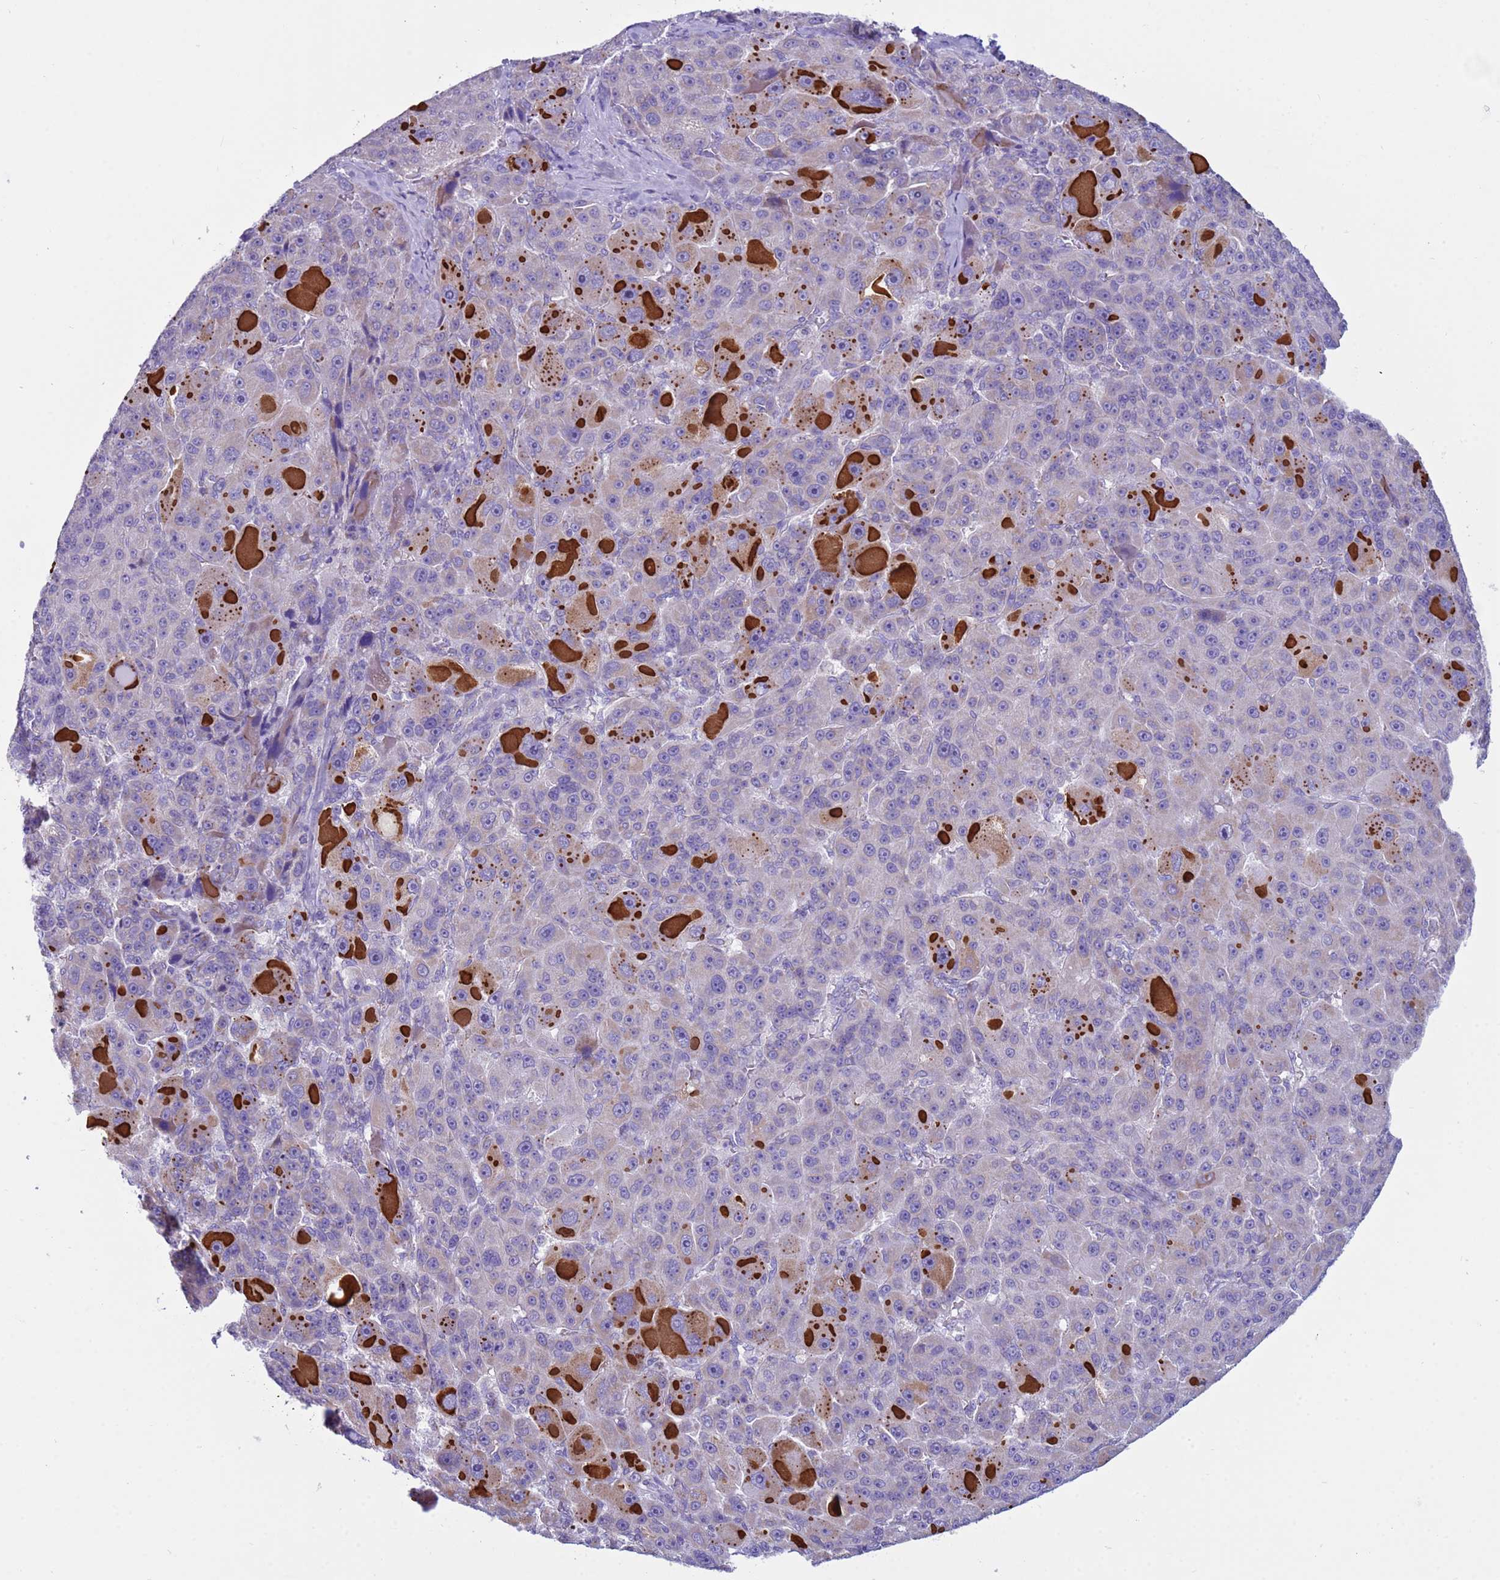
{"staining": {"intensity": "weak", "quantity": "<25%", "location": "cytoplasmic/membranous"}, "tissue": "liver cancer", "cell_type": "Tumor cells", "image_type": "cancer", "snomed": [{"axis": "morphology", "description": "Carcinoma, Hepatocellular, NOS"}, {"axis": "topography", "description": "Liver"}], "caption": "This is a micrograph of IHC staining of liver cancer (hepatocellular carcinoma), which shows no positivity in tumor cells.", "gene": "NCALD", "patient": {"sex": "male", "age": 76}}